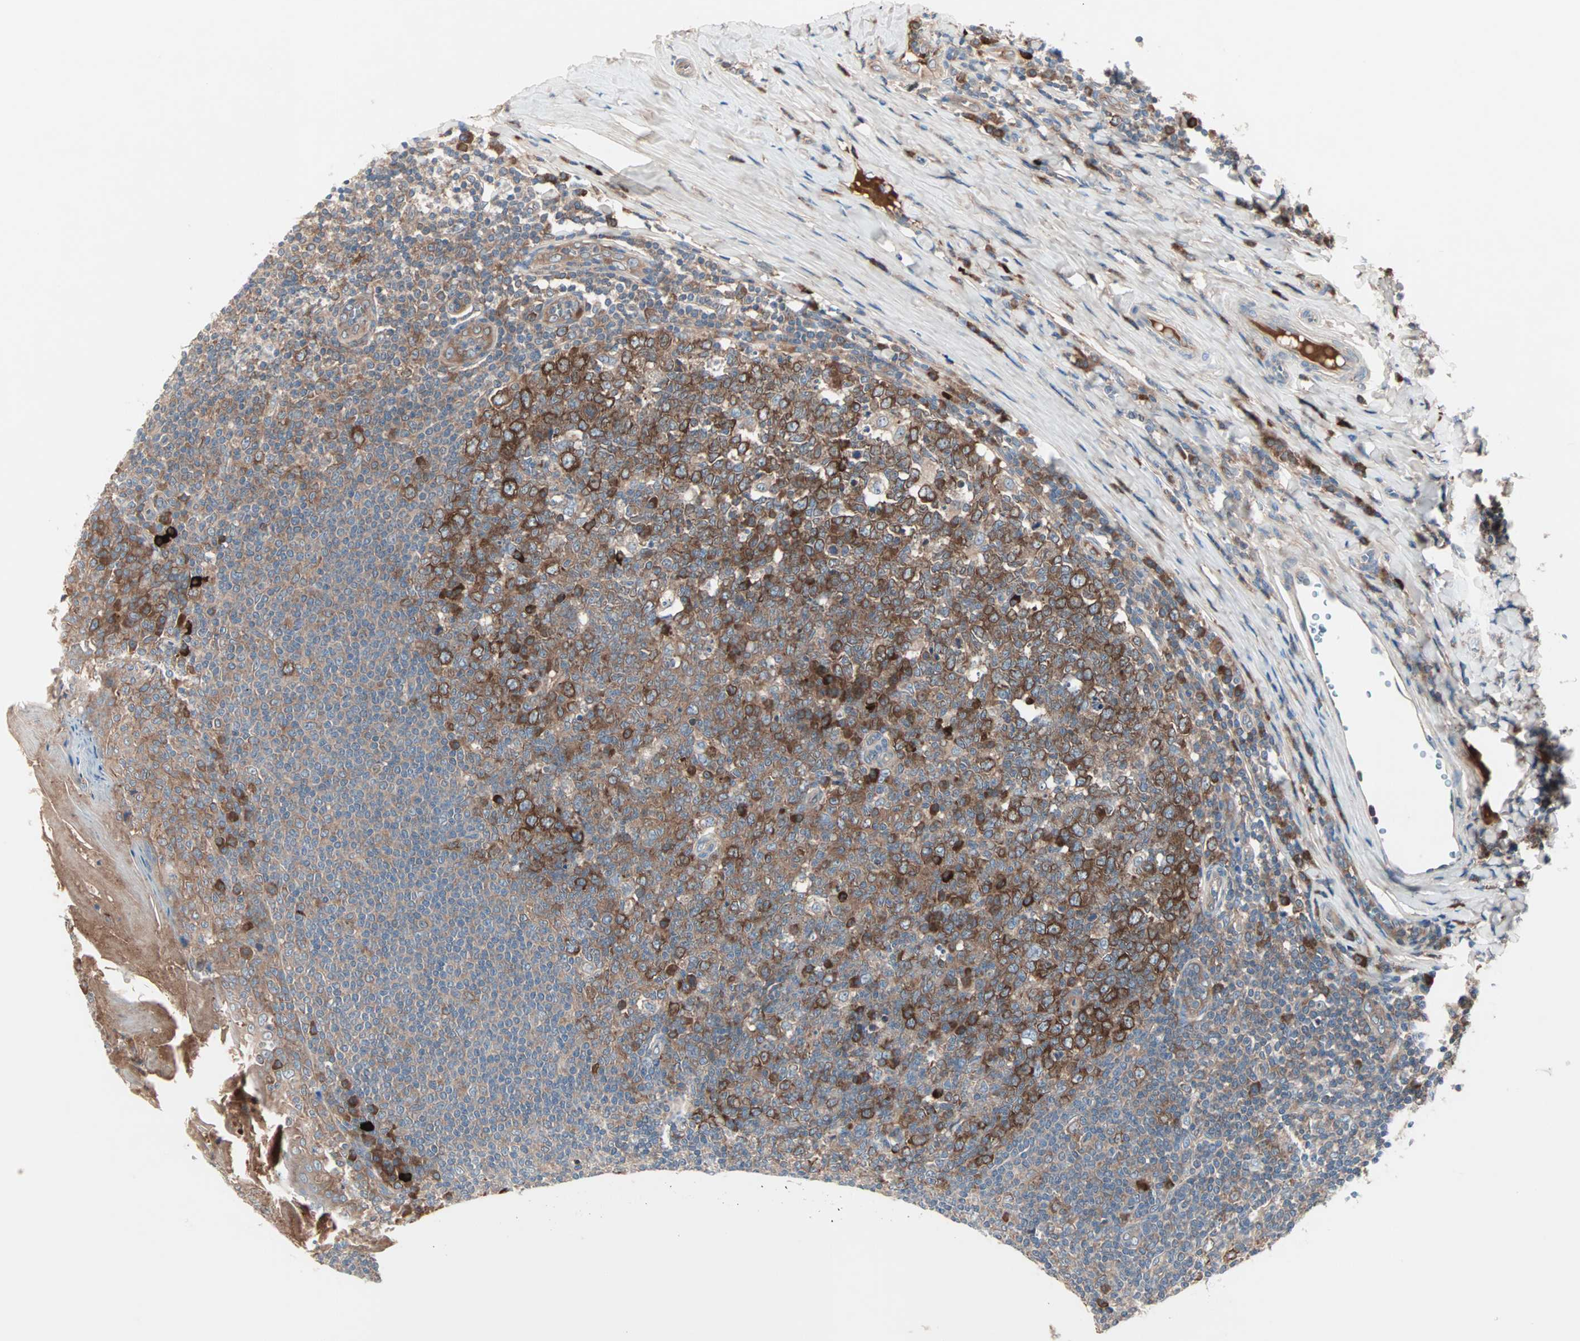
{"staining": {"intensity": "strong", "quantity": ">75%", "location": "cytoplasmic/membranous"}, "tissue": "tonsil", "cell_type": "Germinal center cells", "image_type": "normal", "snomed": [{"axis": "morphology", "description": "Normal tissue, NOS"}, {"axis": "topography", "description": "Tonsil"}], "caption": "Strong cytoplasmic/membranous protein positivity is appreciated in approximately >75% of germinal center cells in tonsil. The staining was performed using DAB (3,3'-diaminobenzidine) to visualize the protein expression in brown, while the nuclei were stained in blue with hematoxylin (Magnification: 20x).", "gene": "CAD", "patient": {"sex": "male", "age": 31}}